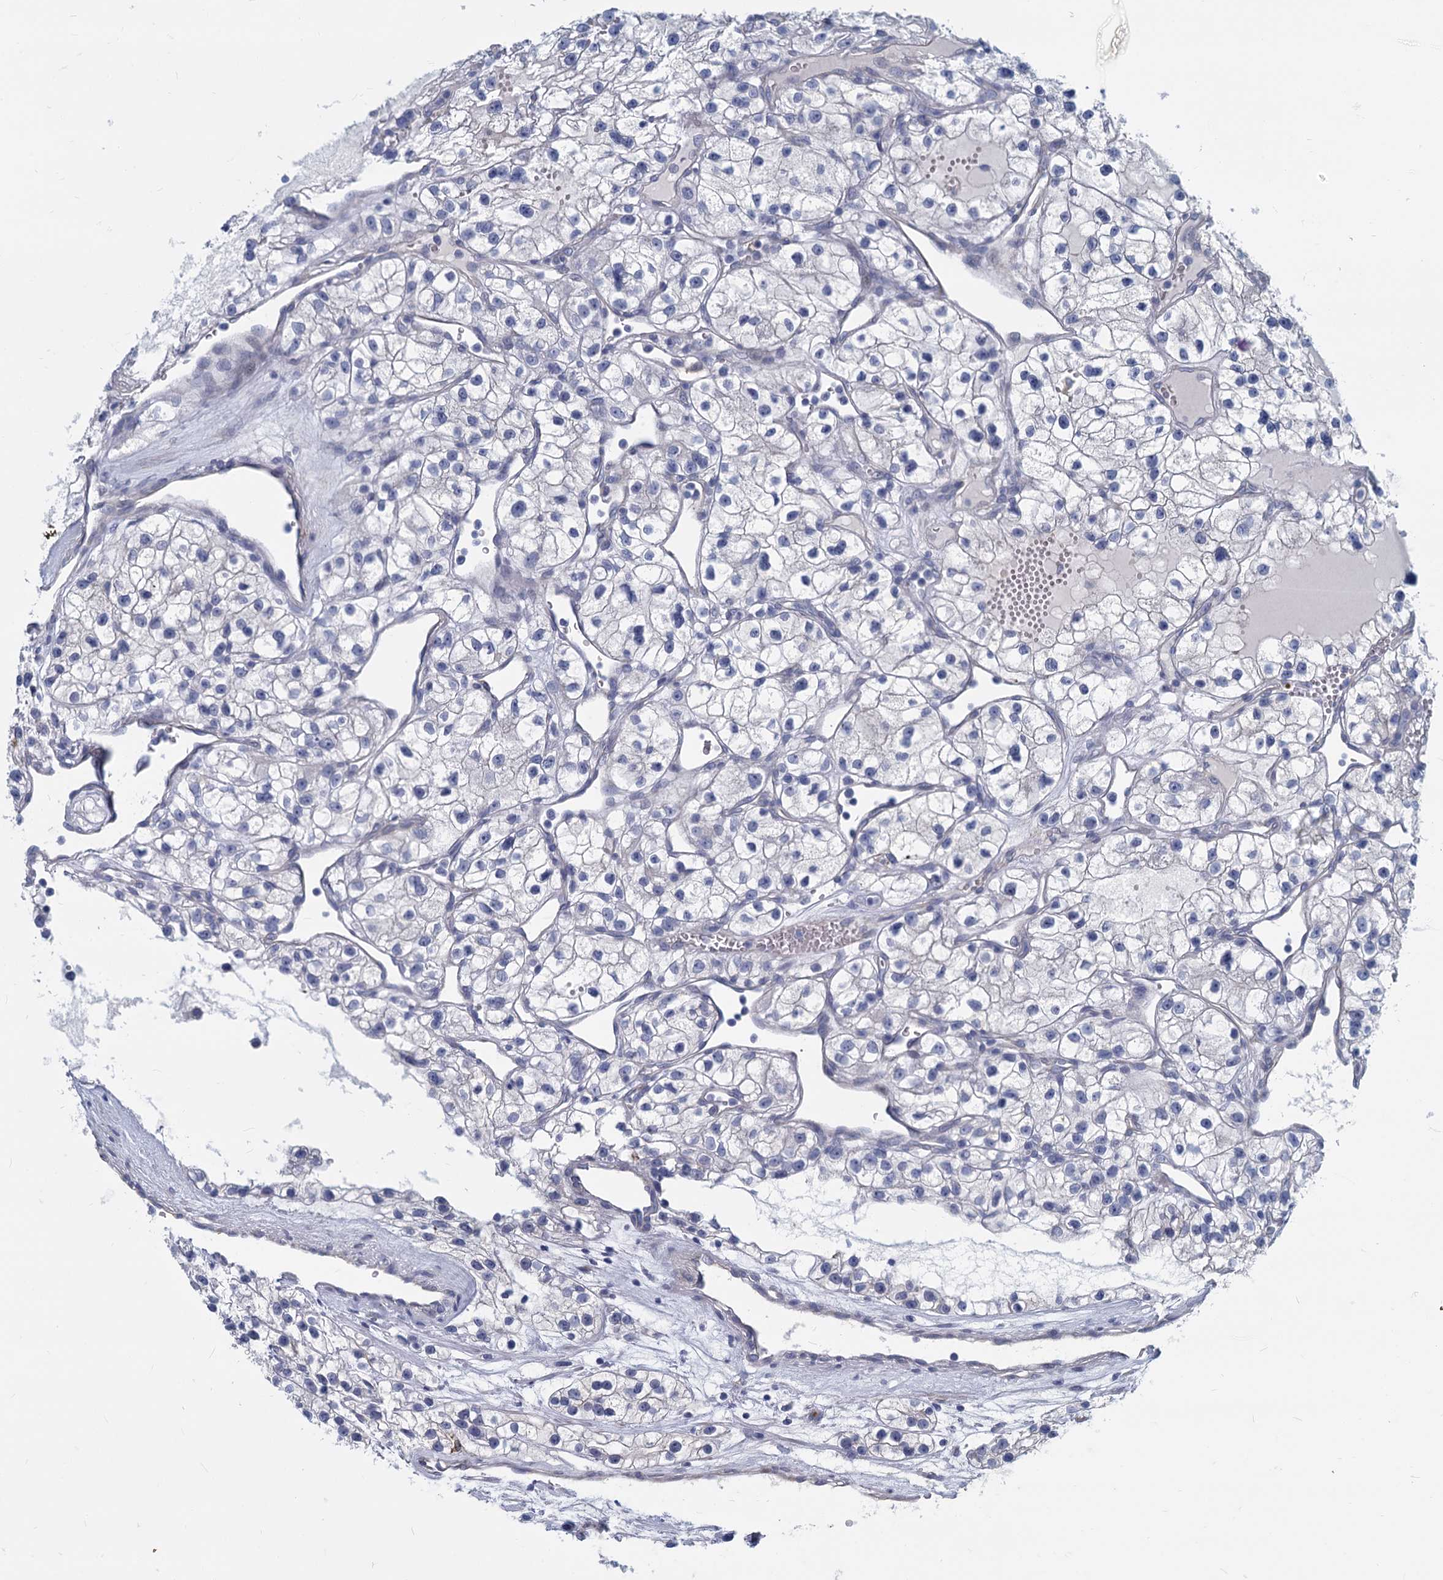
{"staining": {"intensity": "negative", "quantity": "none", "location": "none"}, "tissue": "renal cancer", "cell_type": "Tumor cells", "image_type": "cancer", "snomed": [{"axis": "morphology", "description": "Adenocarcinoma, NOS"}, {"axis": "topography", "description": "Kidney"}], "caption": "An IHC photomicrograph of renal adenocarcinoma is shown. There is no staining in tumor cells of renal adenocarcinoma.", "gene": "GSTM3", "patient": {"sex": "female", "age": 57}}